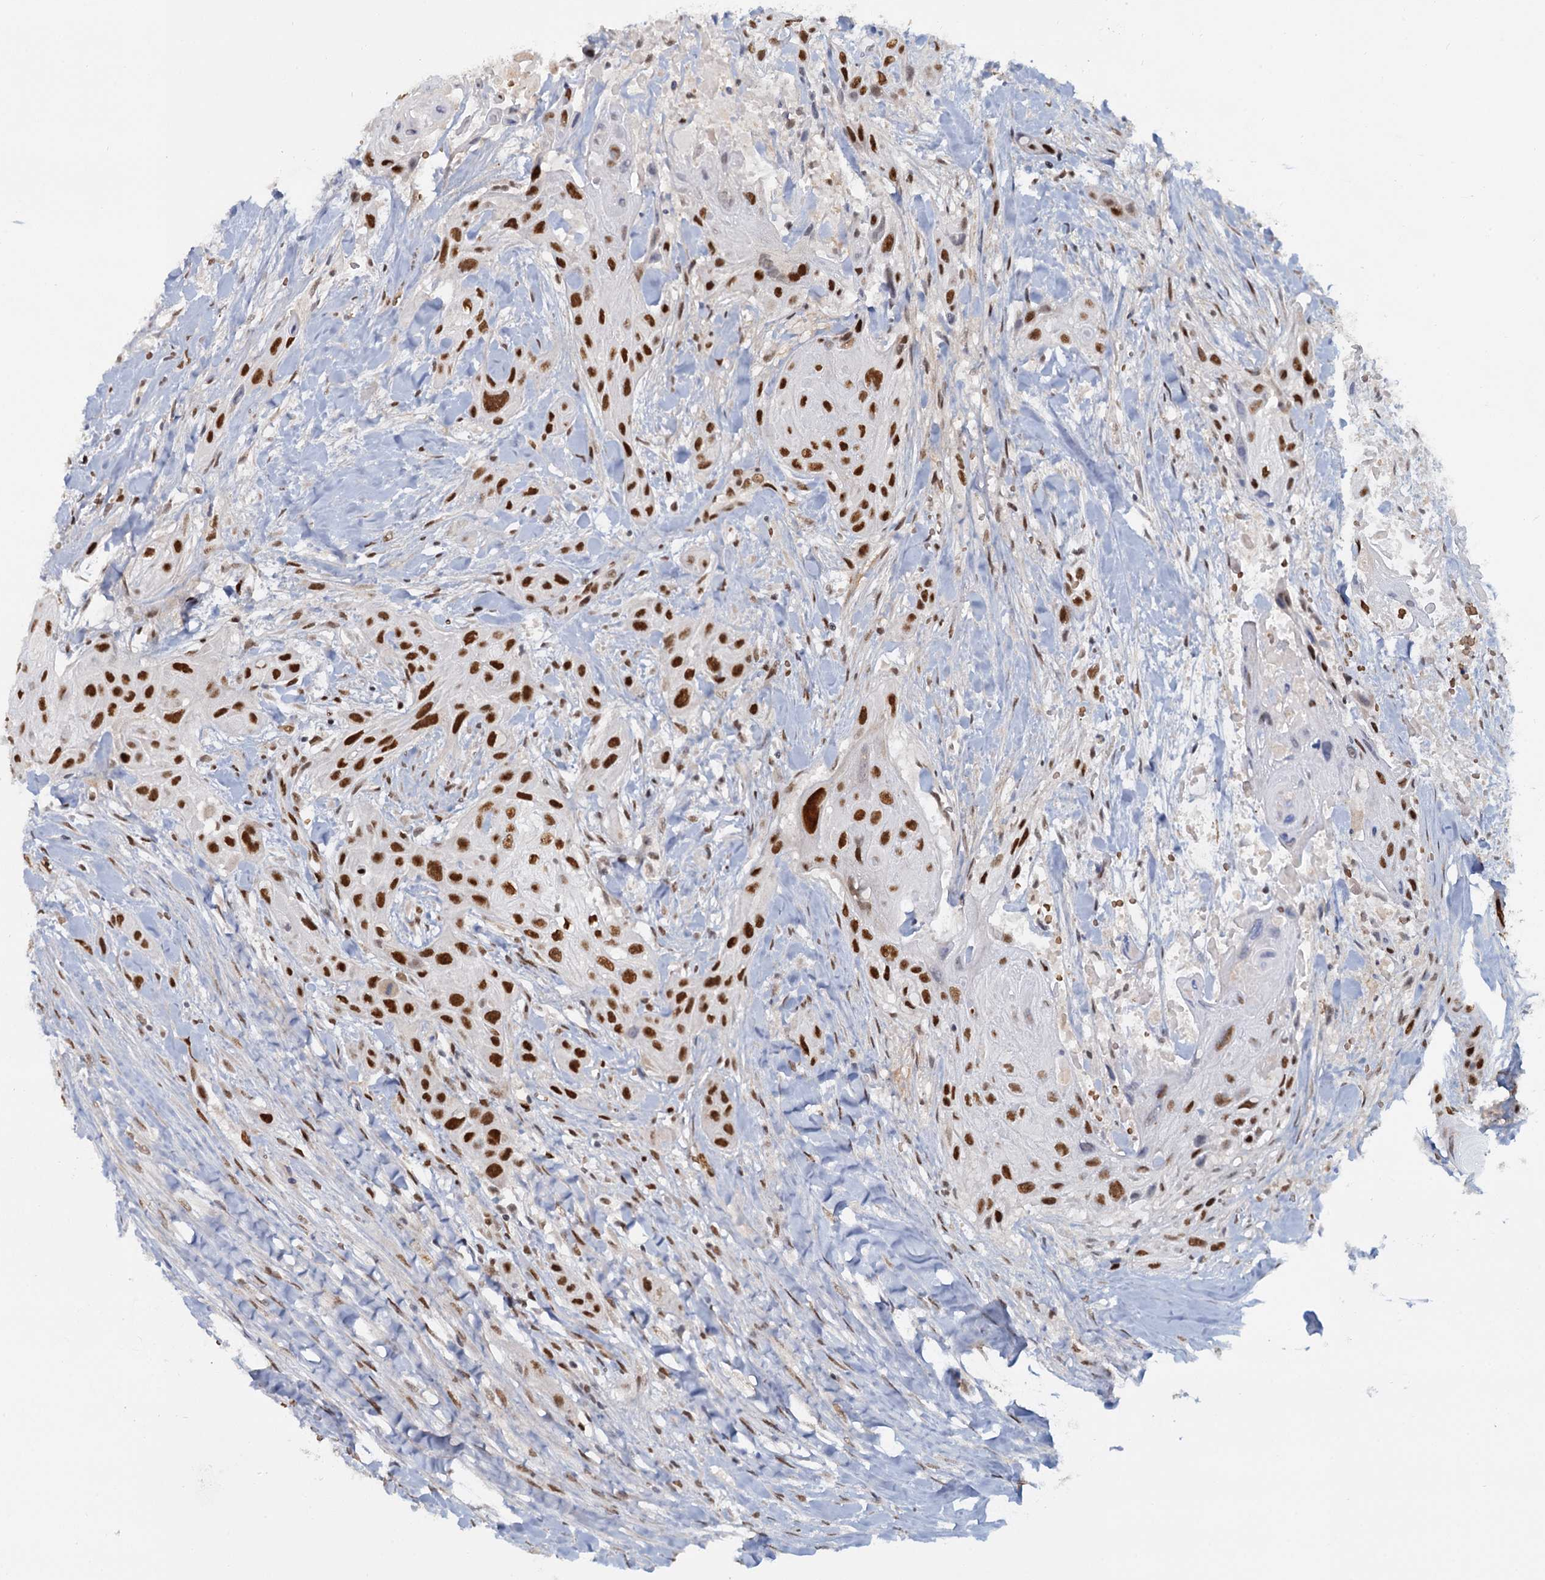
{"staining": {"intensity": "strong", "quantity": ">75%", "location": "nuclear"}, "tissue": "head and neck cancer", "cell_type": "Tumor cells", "image_type": "cancer", "snomed": [{"axis": "morphology", "description": "Squamous cell carcinoma, NOS"}, {"axis": "topography", "description": "Head-Neck"}], "caption": "Immunohistochemistry (IHC) (DAB (3,3'-diaminobenzidine)) staining of head and neck cancer displays strong nuclear protein positivity in approximately >75% of tumor cells. (DAB (3,3'-diaminobenzidine) IHC, brown staining for protein, blue staining for nuclei).", "gene": "RPRD1A", "patient": {"sex": "male", "age": 81}}